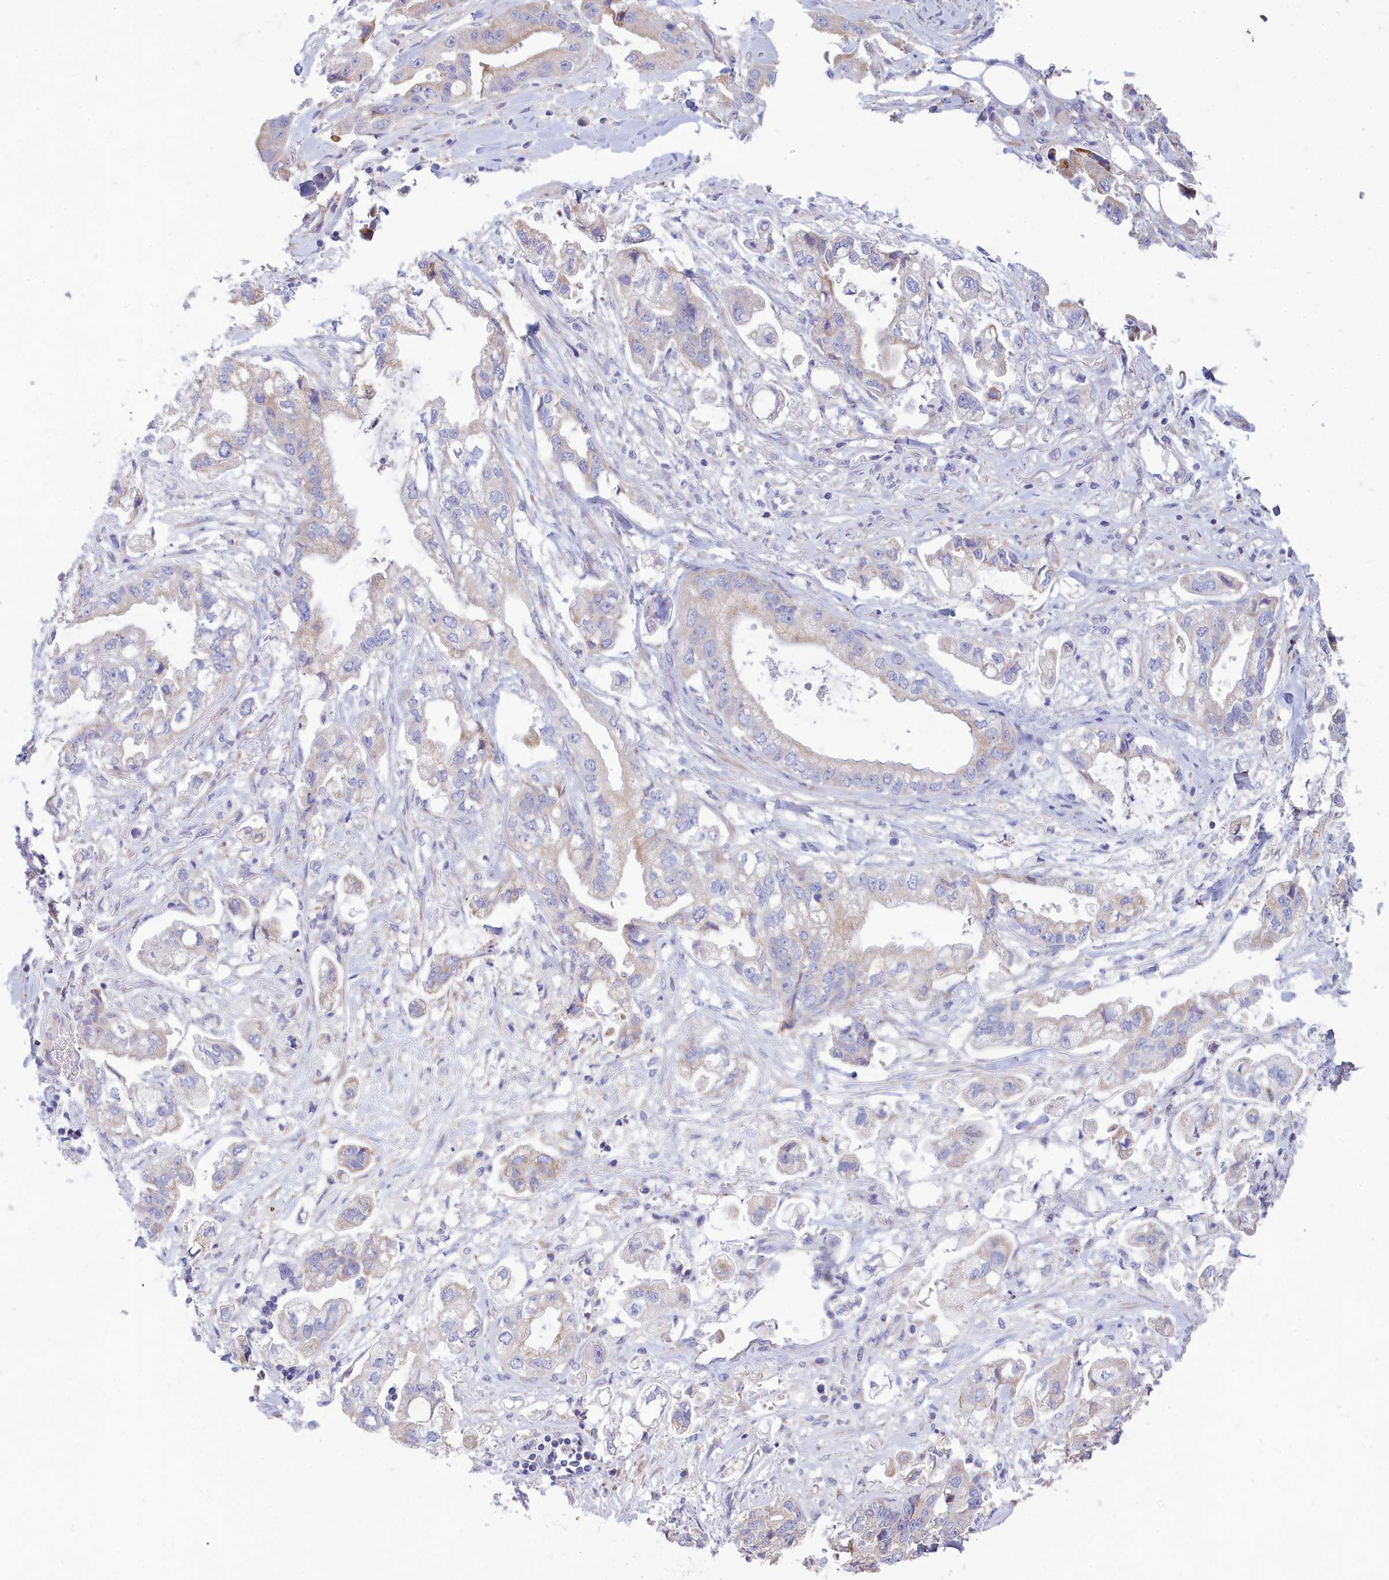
{"staining": {"intensity": "negative", "quantity": "none", "location": "none"}, "tissue": "stomach cancer", "cell_type": "Tumor cells", "image_type": "cancer", "snomed": [{"axis": "morphology", "description": "Adenocarcinoma, NOS"}, {"axis": "topography", "description": "Stomach"}], "caption": "DAB immunohistochemical staining of stomach cancer (adenocarcinoma) reveals no significant expression in tumor cells. (DAB (3,3'-diaminobenzidine) IHC, high magnification).", "gene": "TMEM30B", "patient": {"sex": "male", "age": 62}}